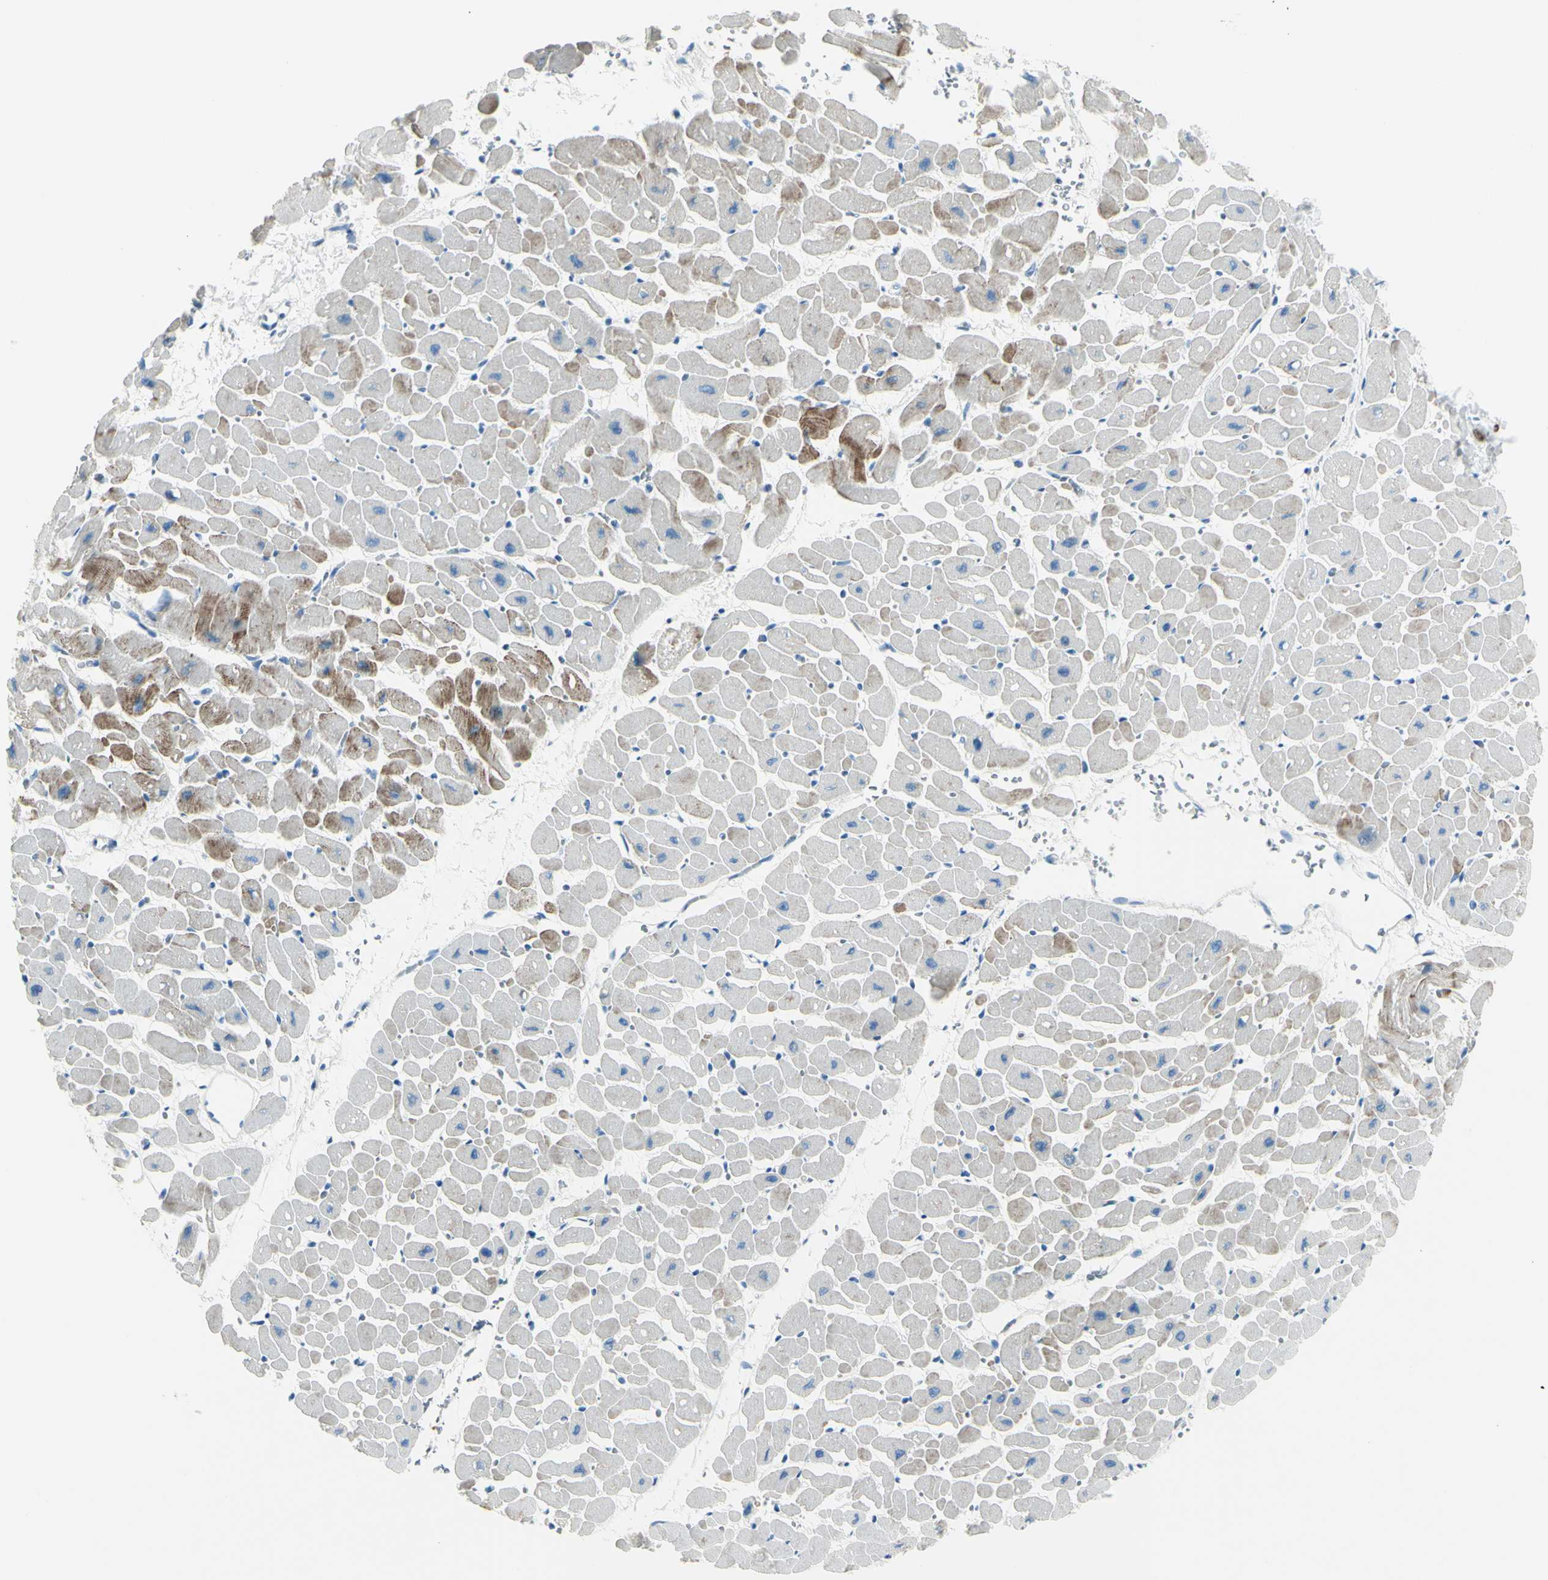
{"staining": {"intensity": "moderate", "quantity": "25%-75%", "location": "cytoplasmic/membranous"}, "tissue": "heart muscle", "cell_type": "Cardiomyocytes", "image_type": "normal", "snomed": [{"axis": "morphology", "description": "Normal tissue, NOS"}, {"axis": "topography", "description": "Heart"}], "caption": "Protein expression analysis of unremarkable human heart muscle reveals moderate cytoplasmic/membranous expression in approximately 25%-75% of cardiomyocytes.", "gene": "CDH15", "patient": {"sex": "male", "age": 45}}